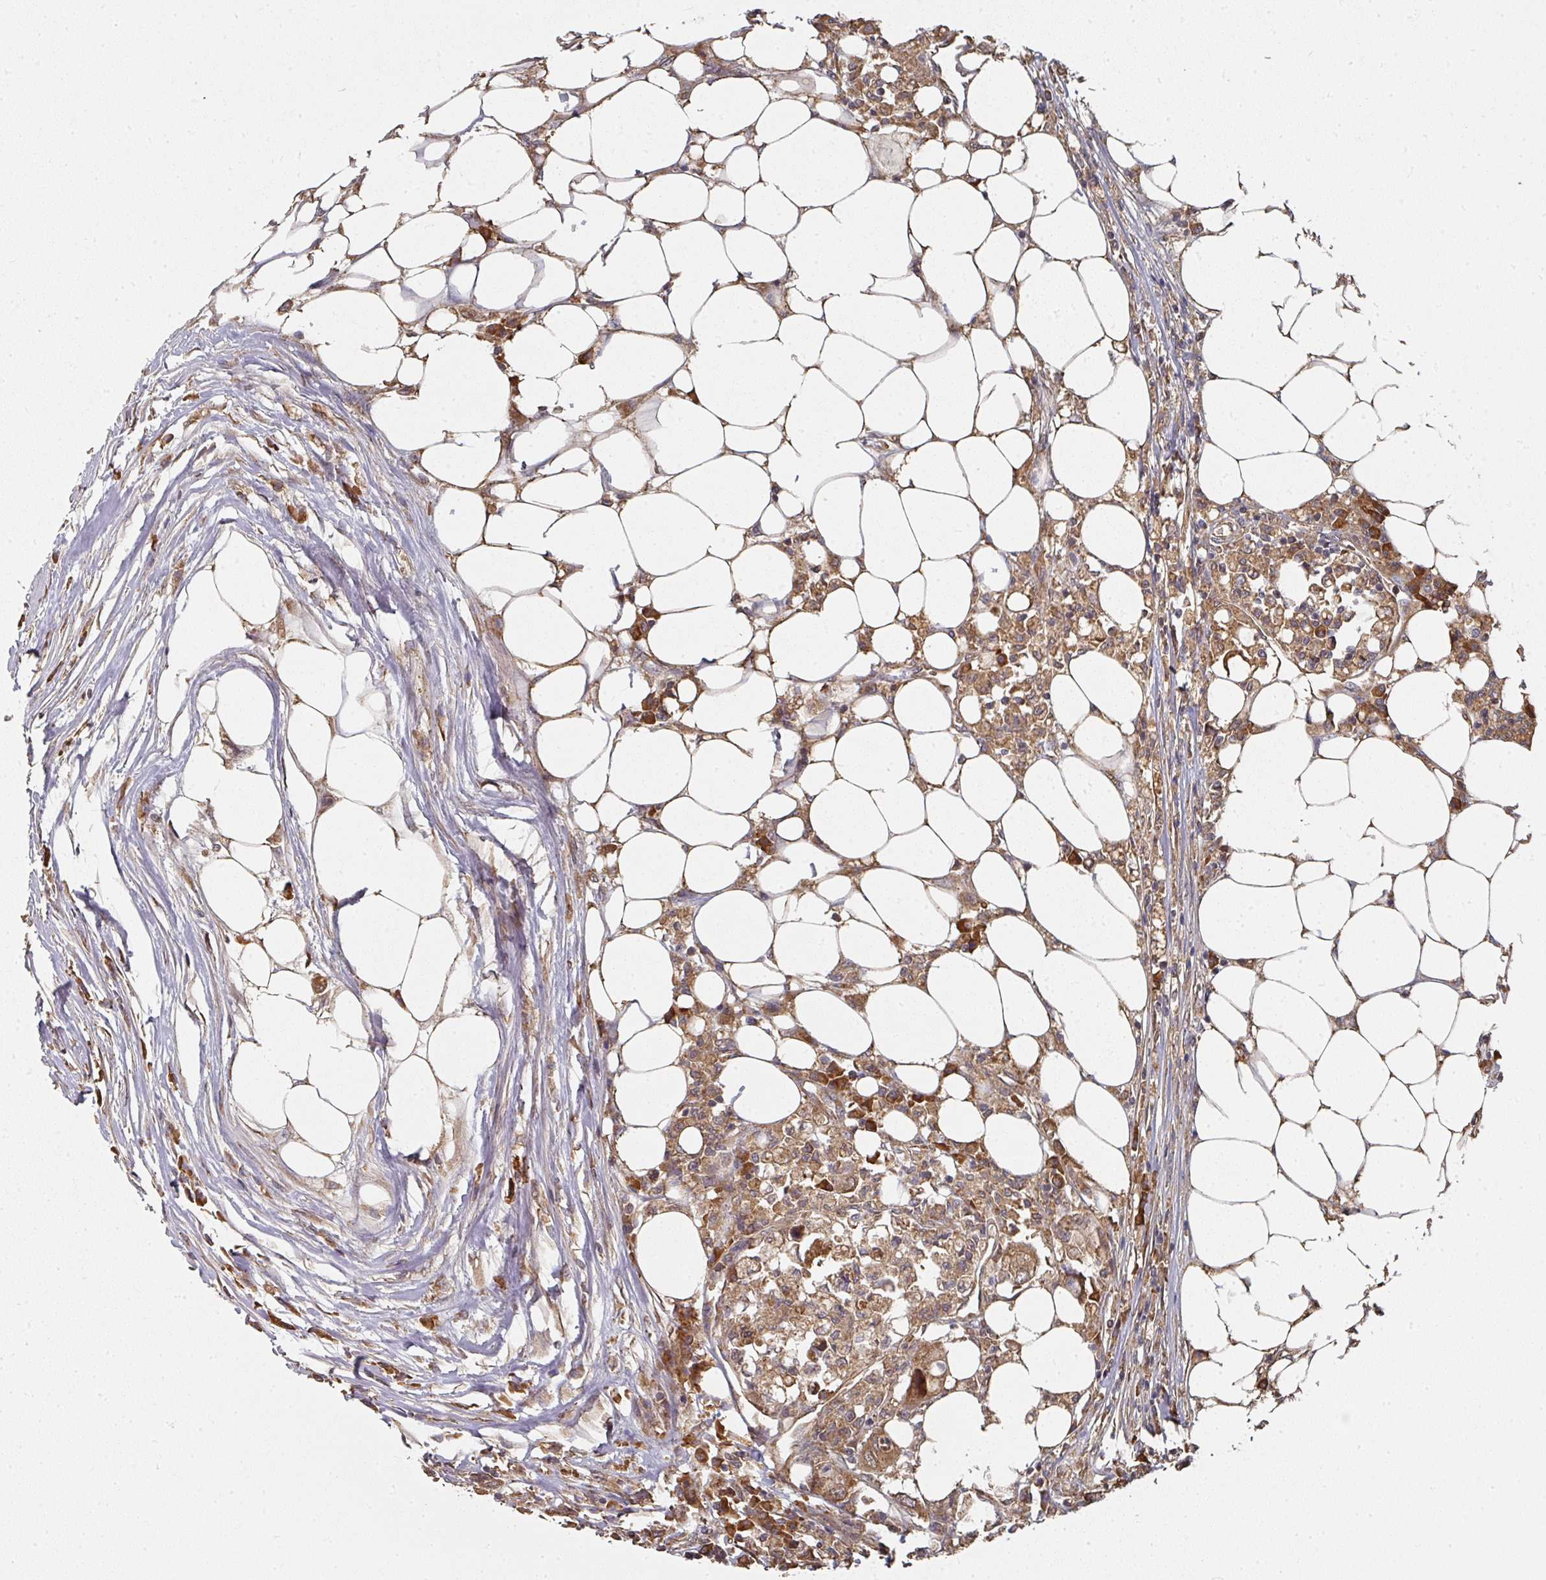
{"staining": {"intensity": "moderate", "quantity": ">75%", "location": "cytoplasmic/membranous"}, "tissue": "colorectal cancer", "cell_type": "Tumor cells", "image_type": "cancer", "snomed": [{"axis": "morphology", "description": "Adenocarcinoma, NOS"}, {"axis": "topography", "description": "Colon"}], "caption": "Adenocarcinoma (colorectal) stained with DAB (3,3'-diaminobenzidine) IHC displays medium levels of moderate cytoplasmic/membranous positivity in approximately >75% of tumor cells.", "gene": "EDEM2", "patient": {"sex": "male", "age": 71}}